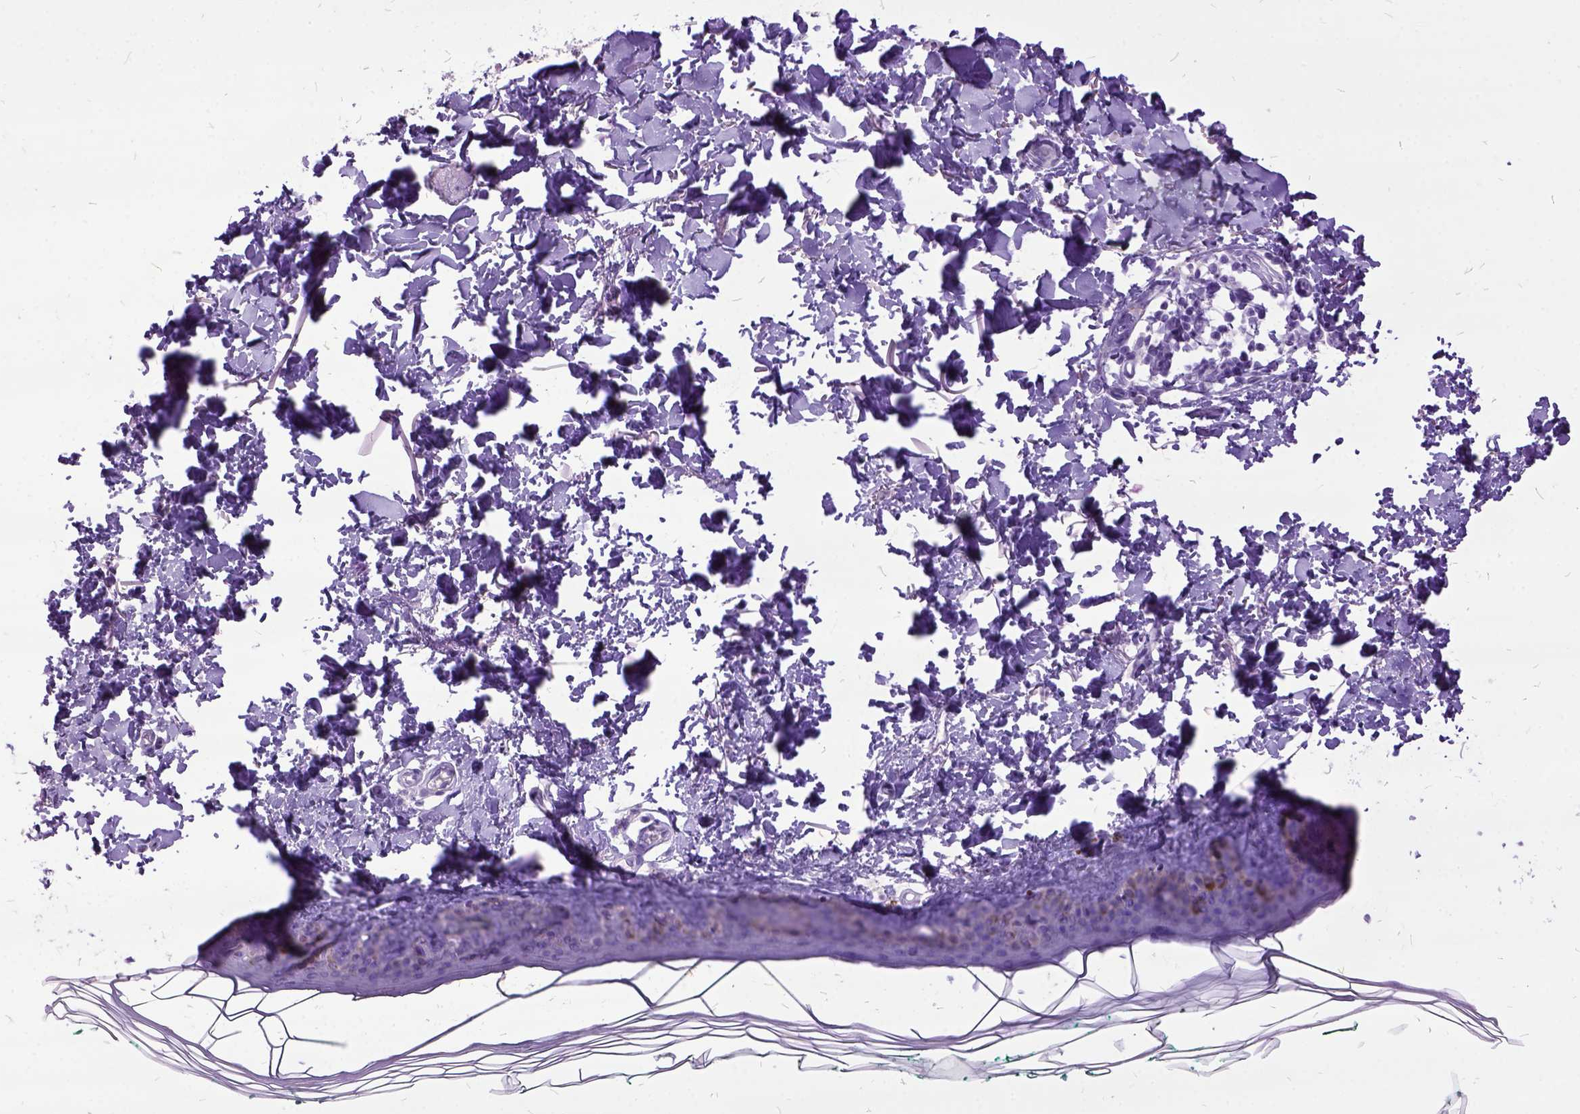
{"staining": {"intensity": "negative", "quantity": "none", "location": "none"}, "tissue": "skin", "cell_type": "Fibroblasts", "image_type": "normal", "snomed": [{"axis": "morphology", "description": "Normal tissue, NOS"}, {"axis": "topography", "description": "Skin"}, {"axis": "topography", "description": "Peripheral nerve tissue"}], "caption": "A photomicrograph of human skin is negative for staining in fibroblasts.", "gene": "MME", "patient": {"sex": "female", "age": 45}}